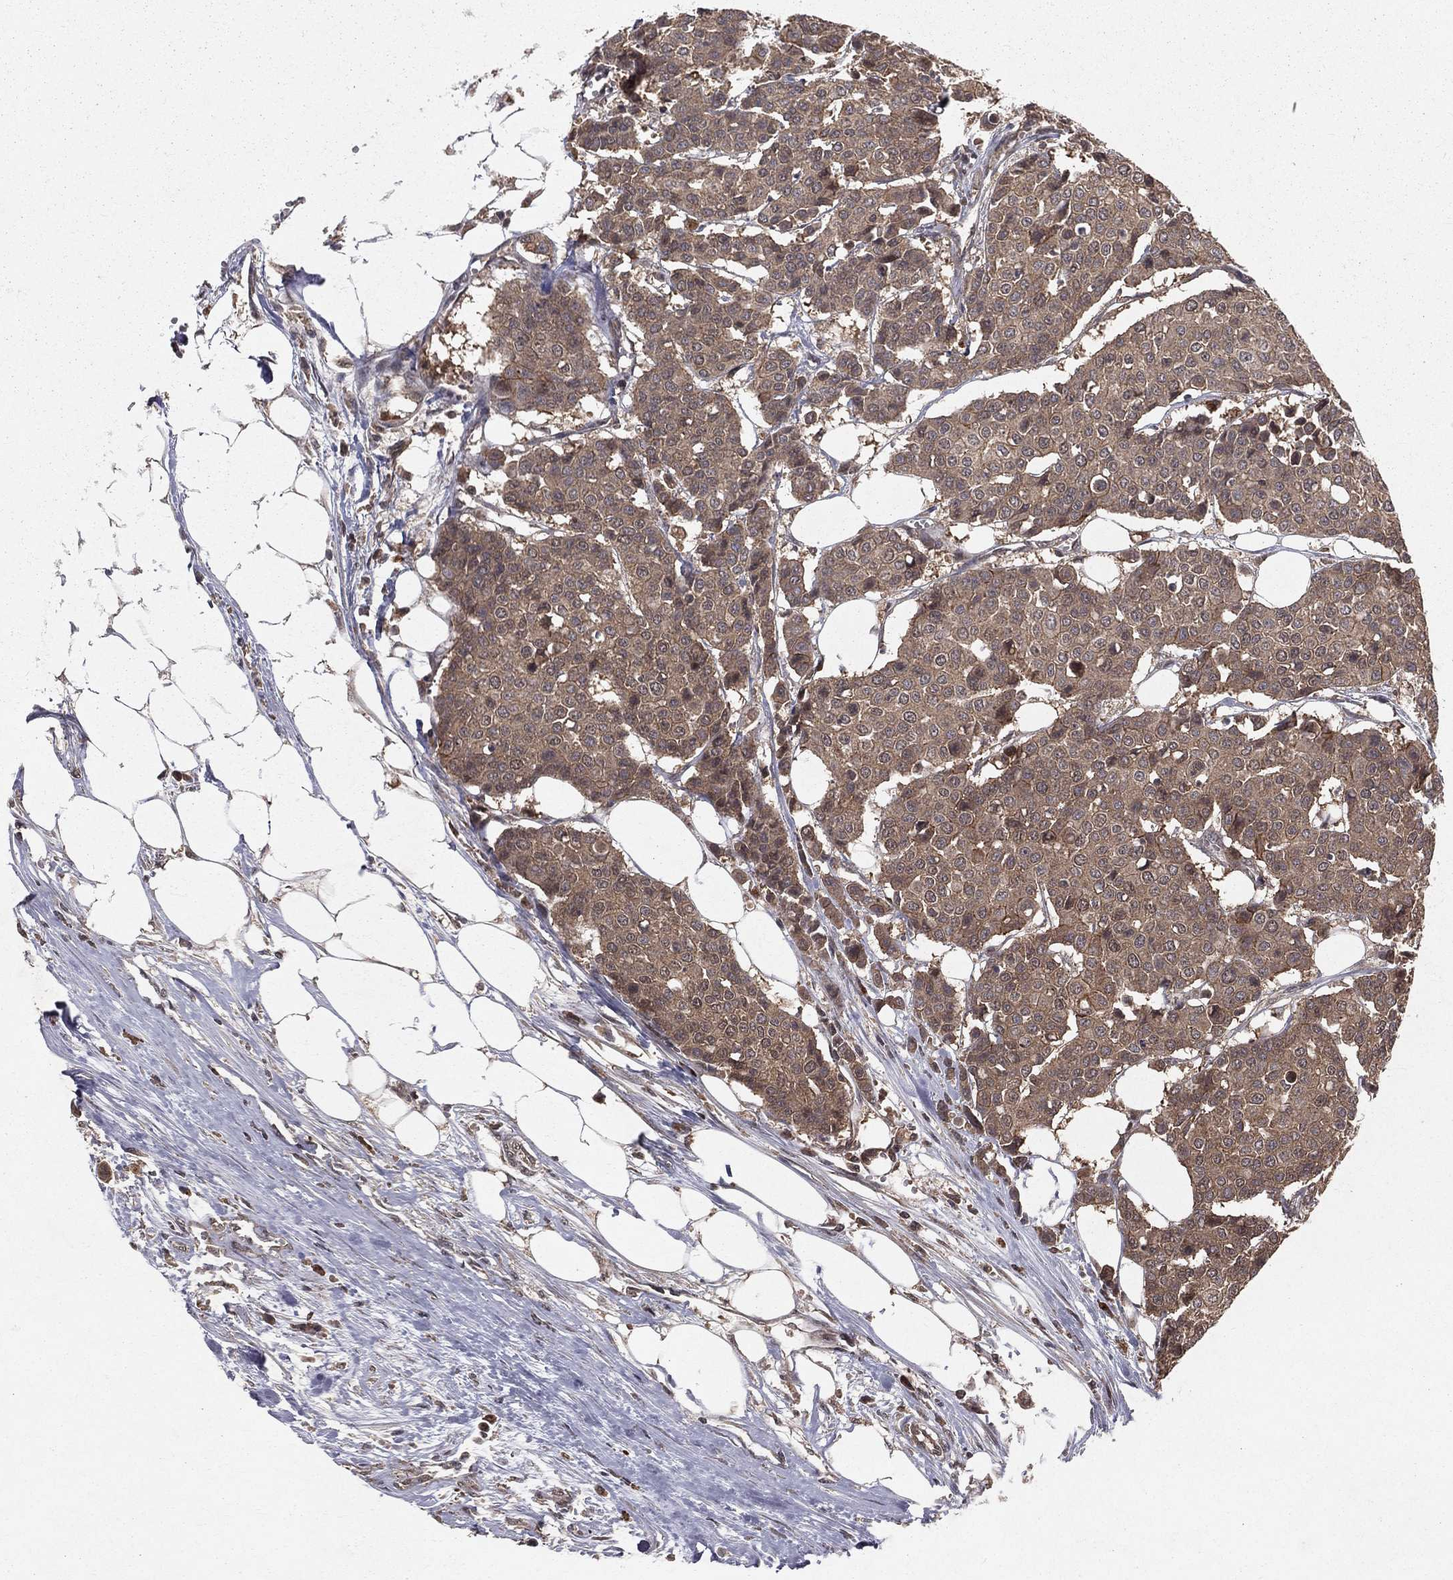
{"staining": {"intensity": "moderate", "quantity": ">75%", "location": "cytoplasmic/membranous"}, "tissue": "carcinoid", "cell_type": "Tumor cells", "image_type": "cancer", "snomed": [{"axis": "morphology", "description": "Carcinoid, malignant, NOS"}, {"axis": "topography", "description": "Colon"}], "caption": "A brown stain labels moderate cytoplasmic/membranous staining of a protein in human carcinoid tumor cells. The staining was performed using DAB (3,3'-diaminobenzidine), with brown indicating positive protein expression. Nuclei are stained blue with hematoxylin.", "gene": "ZDHHC15", "patient": {"sex": "male", "age": 81}}